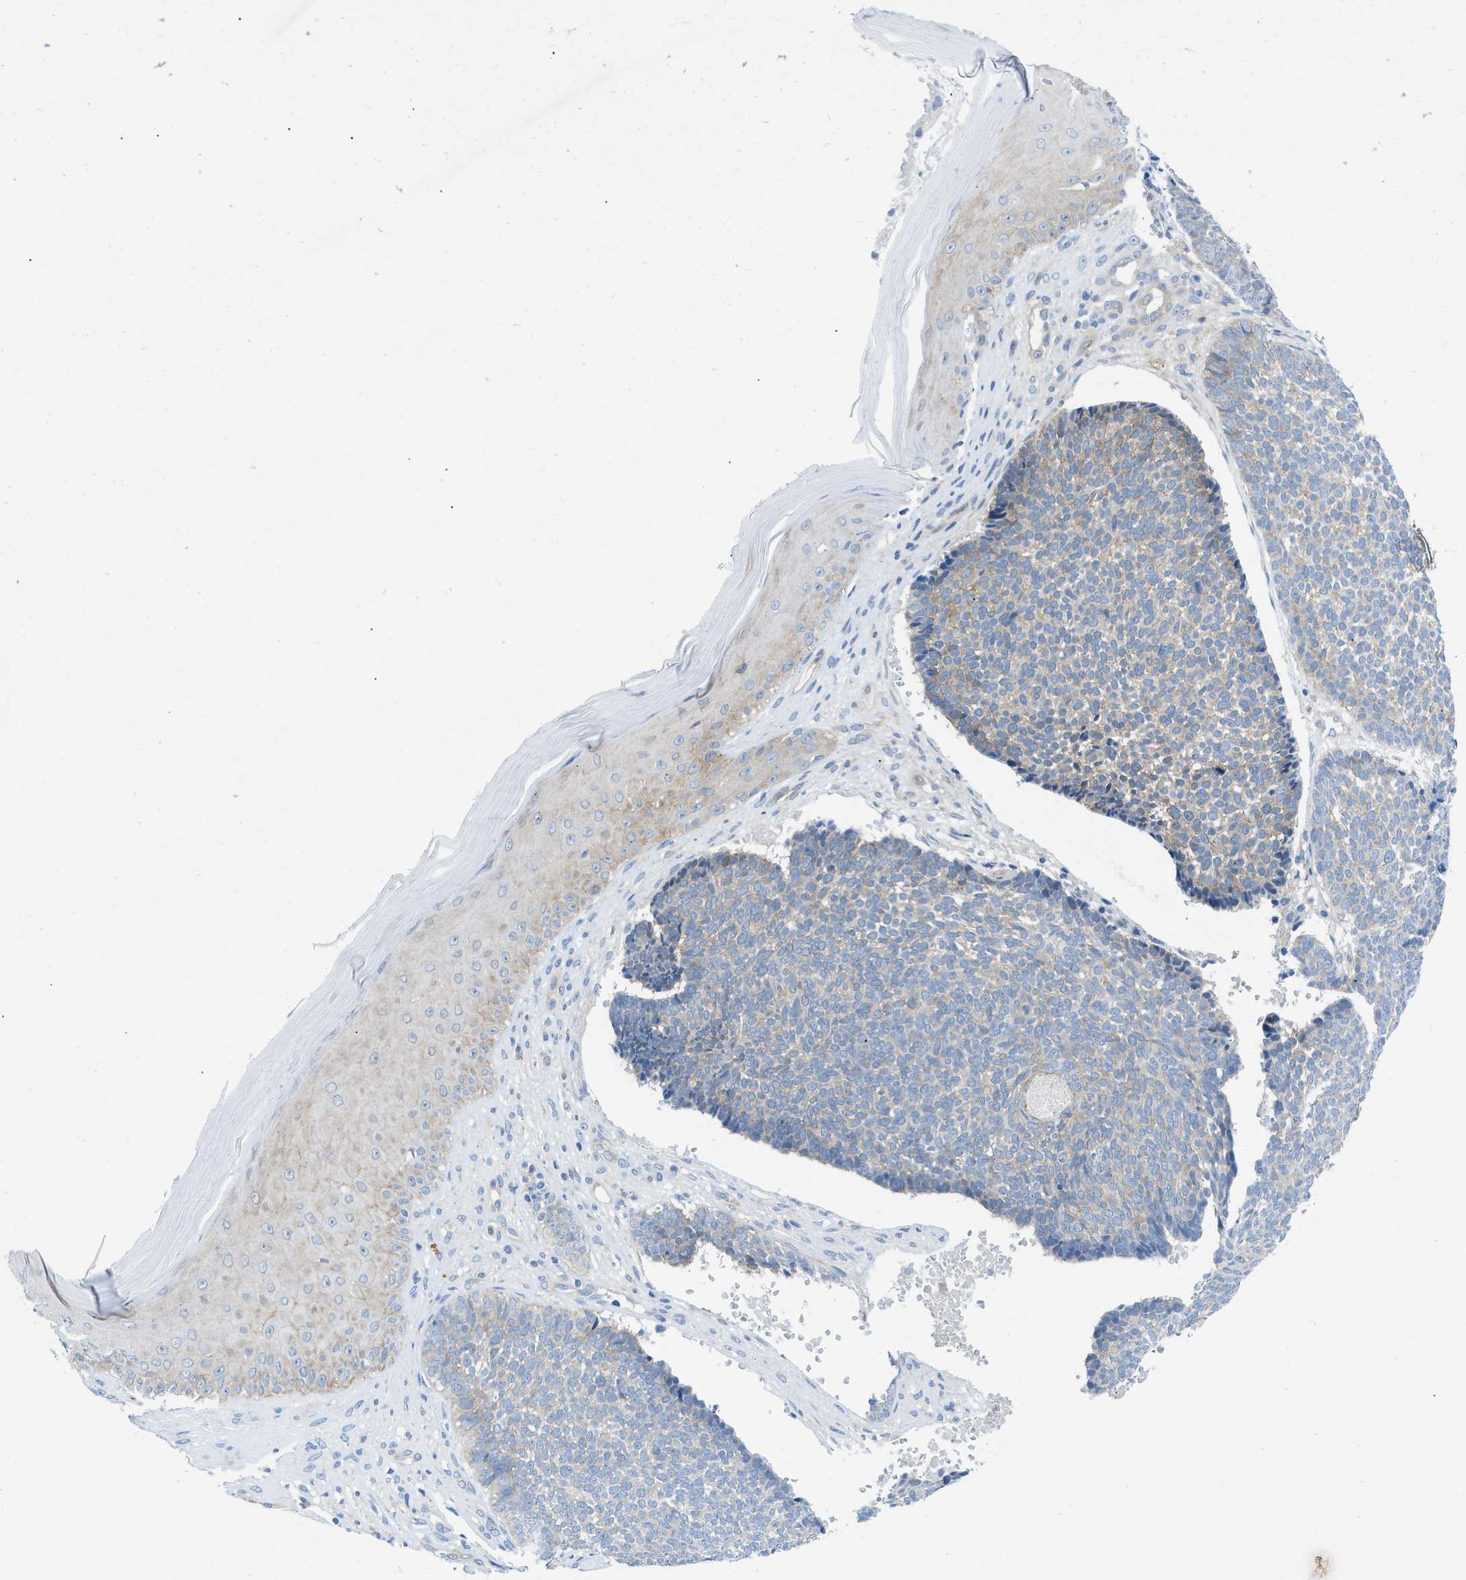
{"staining": {"intensity": "weak", "quantity": "<25%", "location": "cytoplasmic/membranous"}, "tissue": "skin cancer", "cell_type": "Tumor cells", "image_type": "cancer", "snomed": [{"axis": "morphology", "description": "Basal cell carcinoma"}, {"axis": "topography", "description": "Skin"}], "caption": "Image shows no protein expression in tumor cells of skin cancer (basal cell carcinoma) tissue. Nuclei are stained in blue.", "gene": "PDLIM5", "patient": {"sex": "male", "age": 84}}